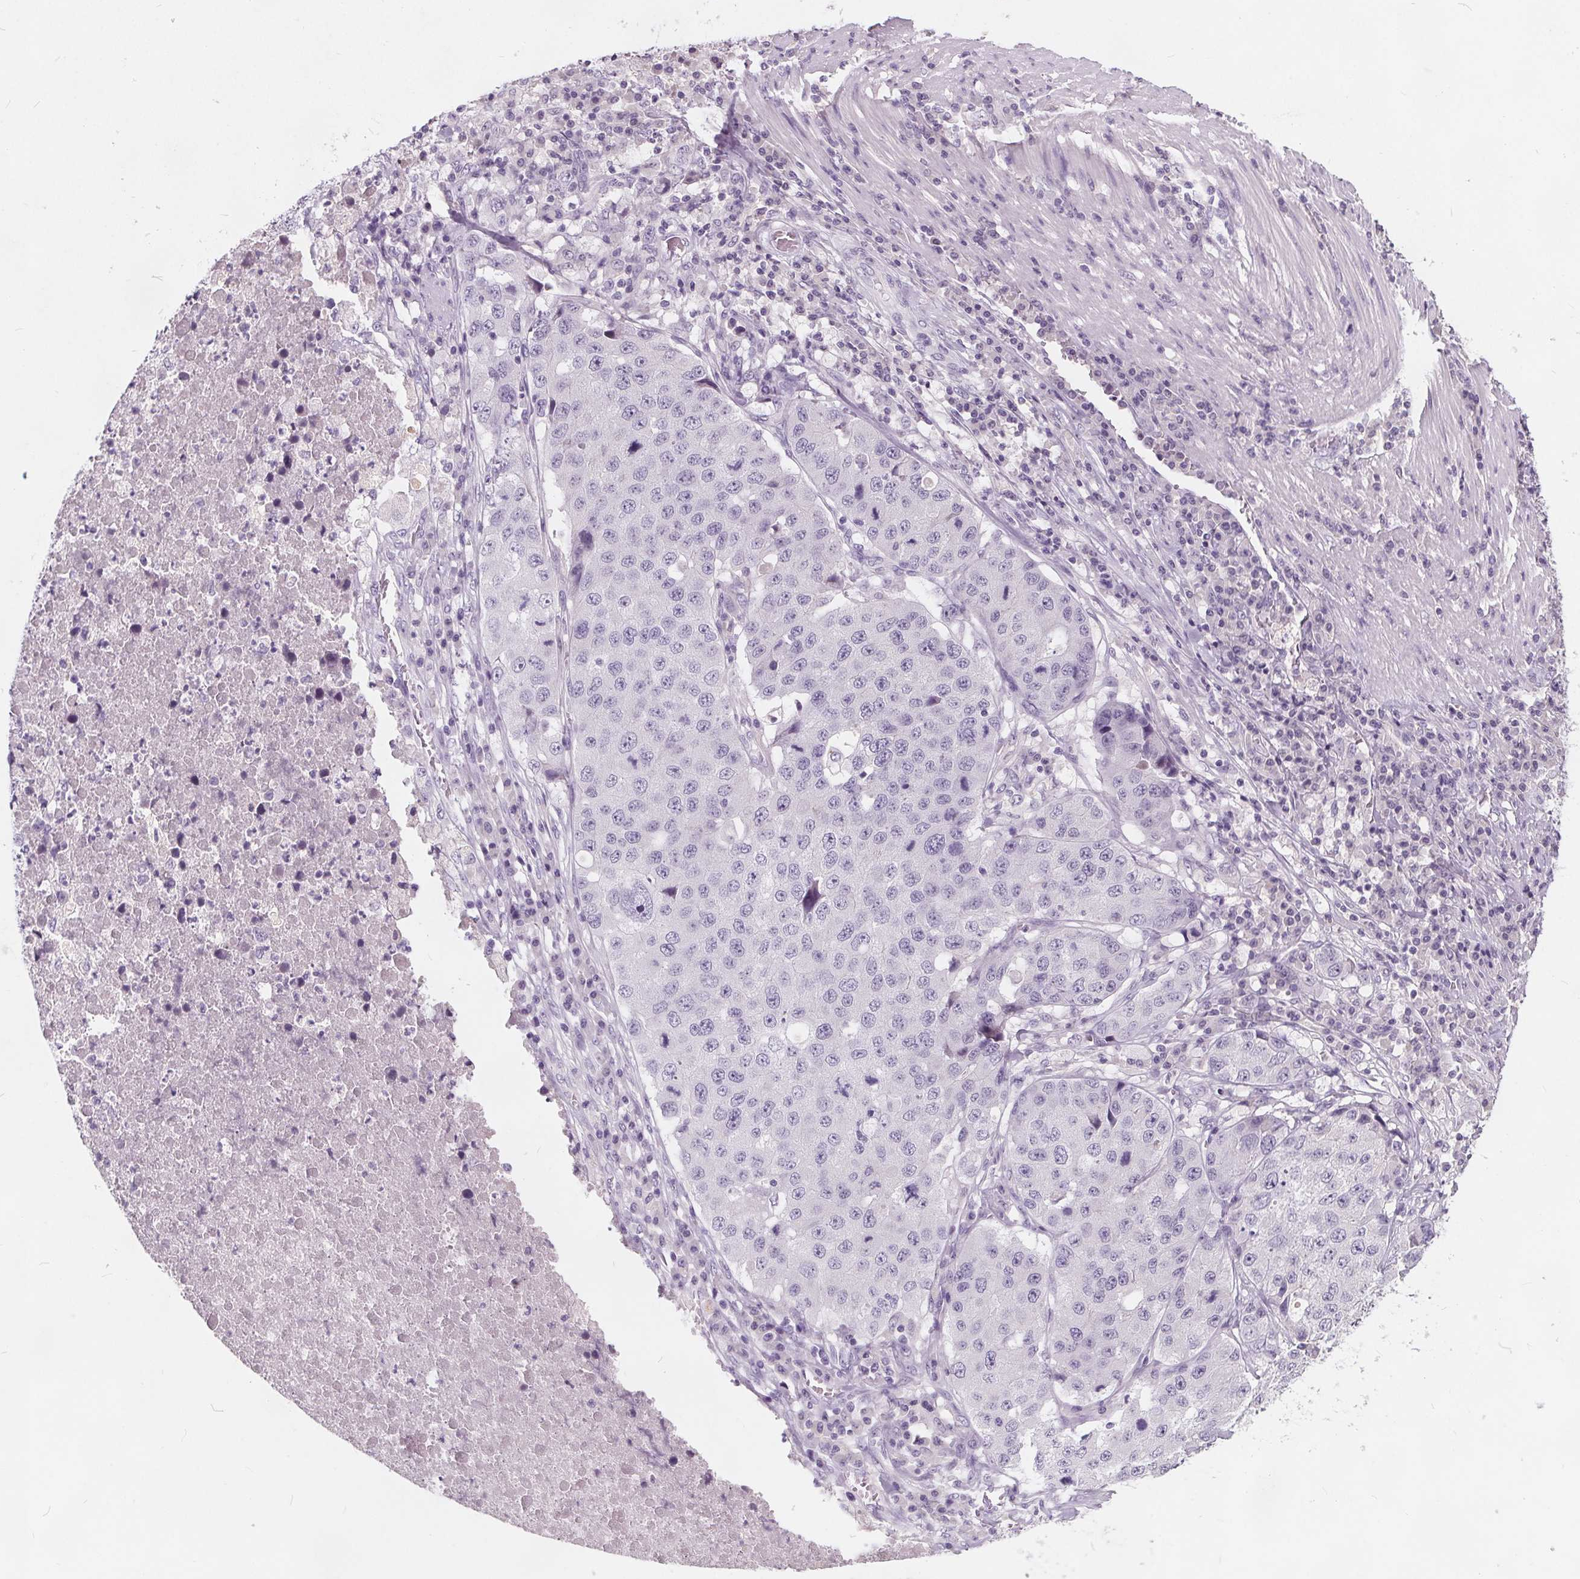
{"staining": {"intensity": "negative", "quantity": "none", "location": "none"}, "tissue": "stomach cancer", "cell_type": "Tumor cells", "image_type": "cancer", "snomed": [{"axis": "morphology", "description": "Adenocarcinoma, NOS"}, {"axis": "topography", "description": "Stomach"}], "caption": "IHC of human adenocarcinoma (stomach) reveals no staining in tumor cells. (Brightfield microscopy of DAB immunohistochemistry at high magnification).", "gene": "PLA2G2E", "patient": {"sex": "male", "age": 71}}